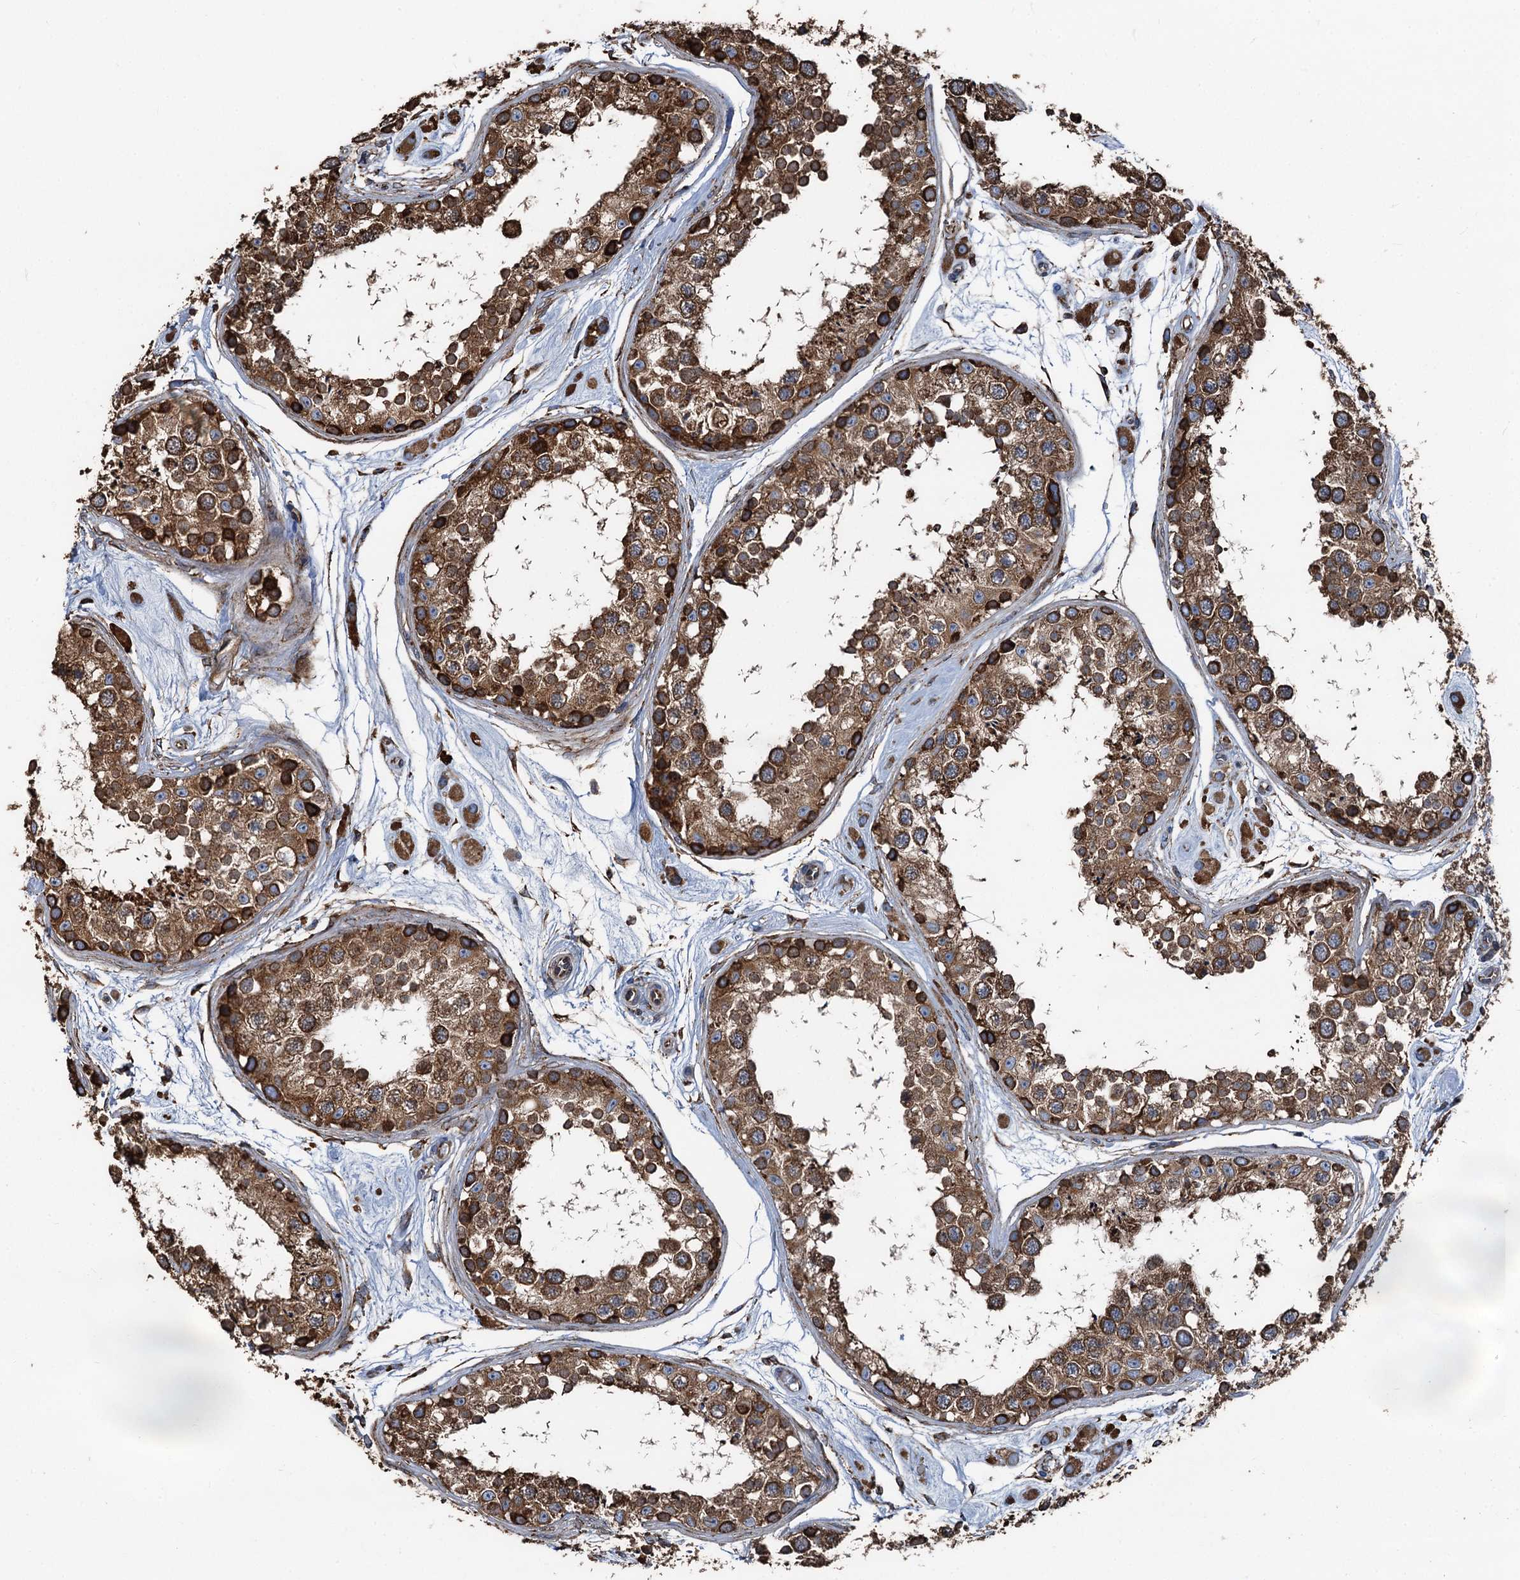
{"staining": {"intensity": "strong", "quantity": ">75%", "location": "cytoplasmic/membranous"}, "tissue": "testis", "cell_type": "Cells in seminiferous ducts", "image_type": "normal", "snomed": [{"axis": "morphology", "description": "Normal tissue, NOS"}, {"axis": "topography", "description": "Testis"}], "caption": "Cells in seminiferous ducts reveal strong cytoplasmic/membranous positivity in about >75% of cells in unremarkable testis. The staining is performed using DAB brown chromogen to label protein expression. The nuclei are counter-stained blue using hematoxylin.", "gene": "NEURL1B", "patient": {"sex": "male", "age": 25}}